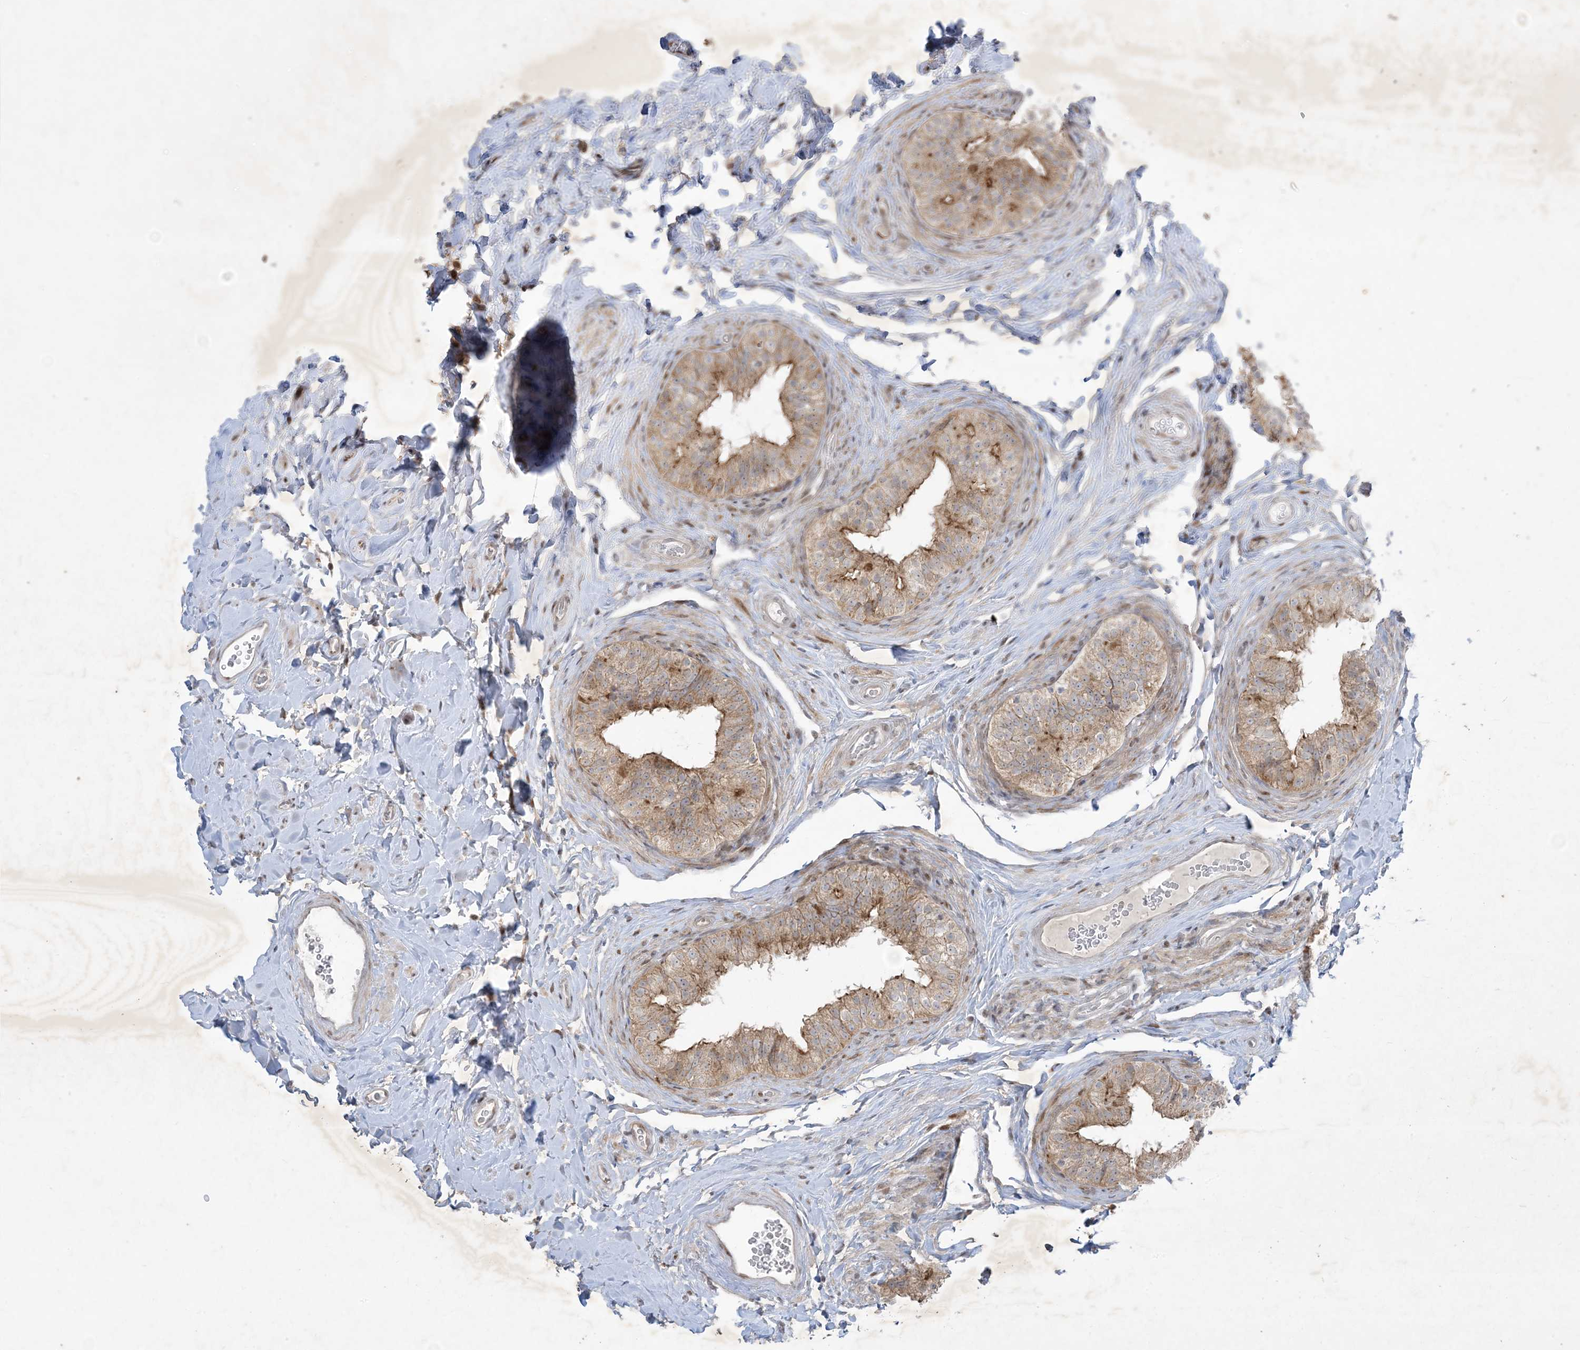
{"staining": {"intensity": "moderate", "quantity": ">75%", "location": "cytoplasmic/membranous"}, "tissue": "epididymis", "cell_type": "Glandular cells", "image_type": "normal", "snomed": [{"axis": "morphology", "description": "Normal tissue, NOS"}, {"axis": "topography", "description": "Epididymis"}], "caption": "Immunohistochemistry (IHC) histopathology image of unremarkable epididymis stained for a protein (brown), which reveals medium levels of moderate cytoplasmic/membranous expression in approximately >75% of glandular cells.", "gene": "SOGA3", "patient": {"sex": "male", "age": 49}}